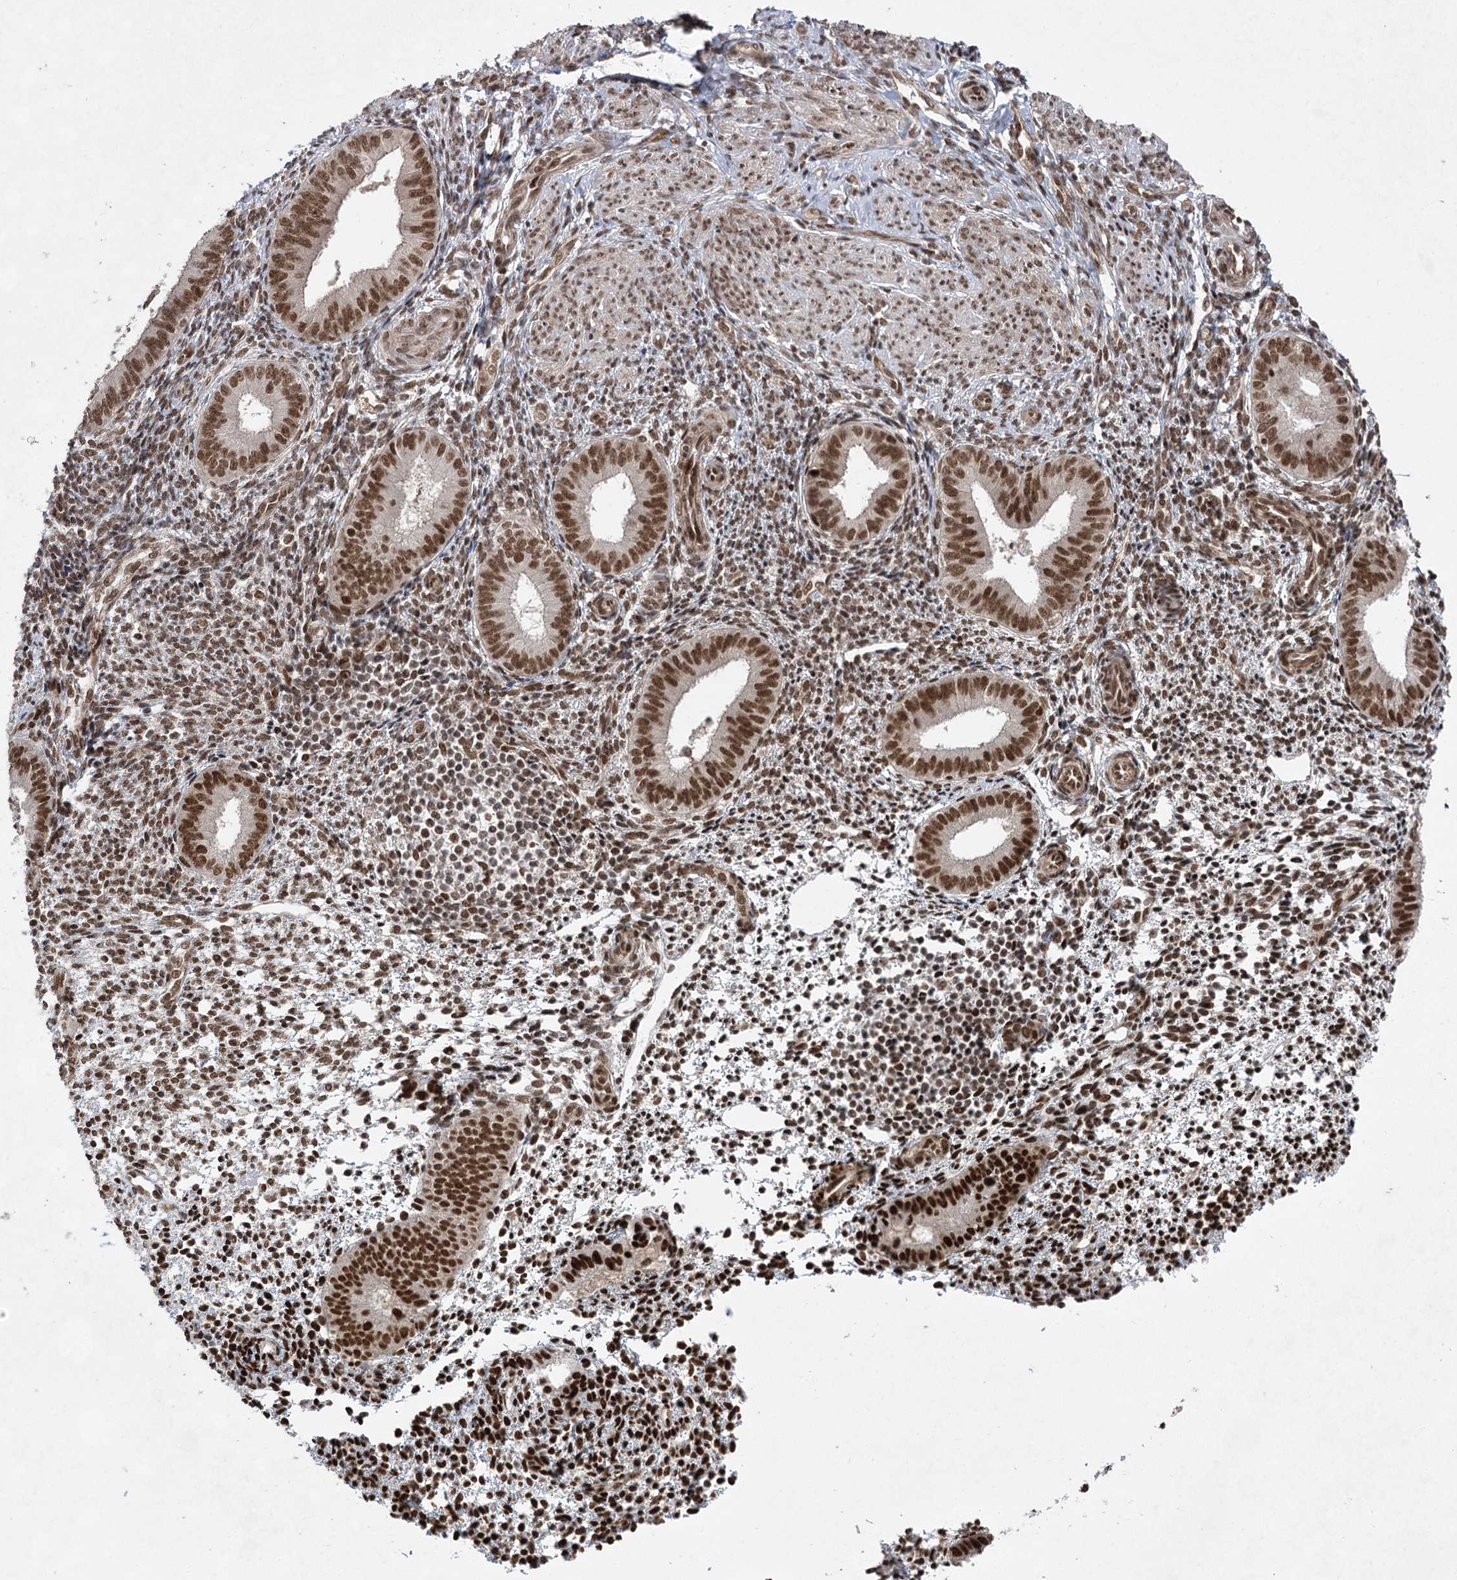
{"staining": {"intensity": "moderate", "quantity": "25%-75%", "location": "nuclear"}, "tissue": "endometrium", "cell_type": "Cells in endometrial stroma", "image_type": "normal", "snomed": [{"axis": "morphology", "description": "Normal tissue, NOS"}, {"axis": "topography", "description": "Uterus"}, {"axis": "topography", "description": "Endometrium"}], "caption": "Immunohistochemistry (DAB) staining of unremarkable human endometrium demonstrates moderate nuclear protein staining in approximately 25%-75% of cells in endometrial stroma. (DAB IHC with brightfield microscopy, high magnification).", "gene": "ZCCHC8", "patient": {"sex": "female", "age": 48}}